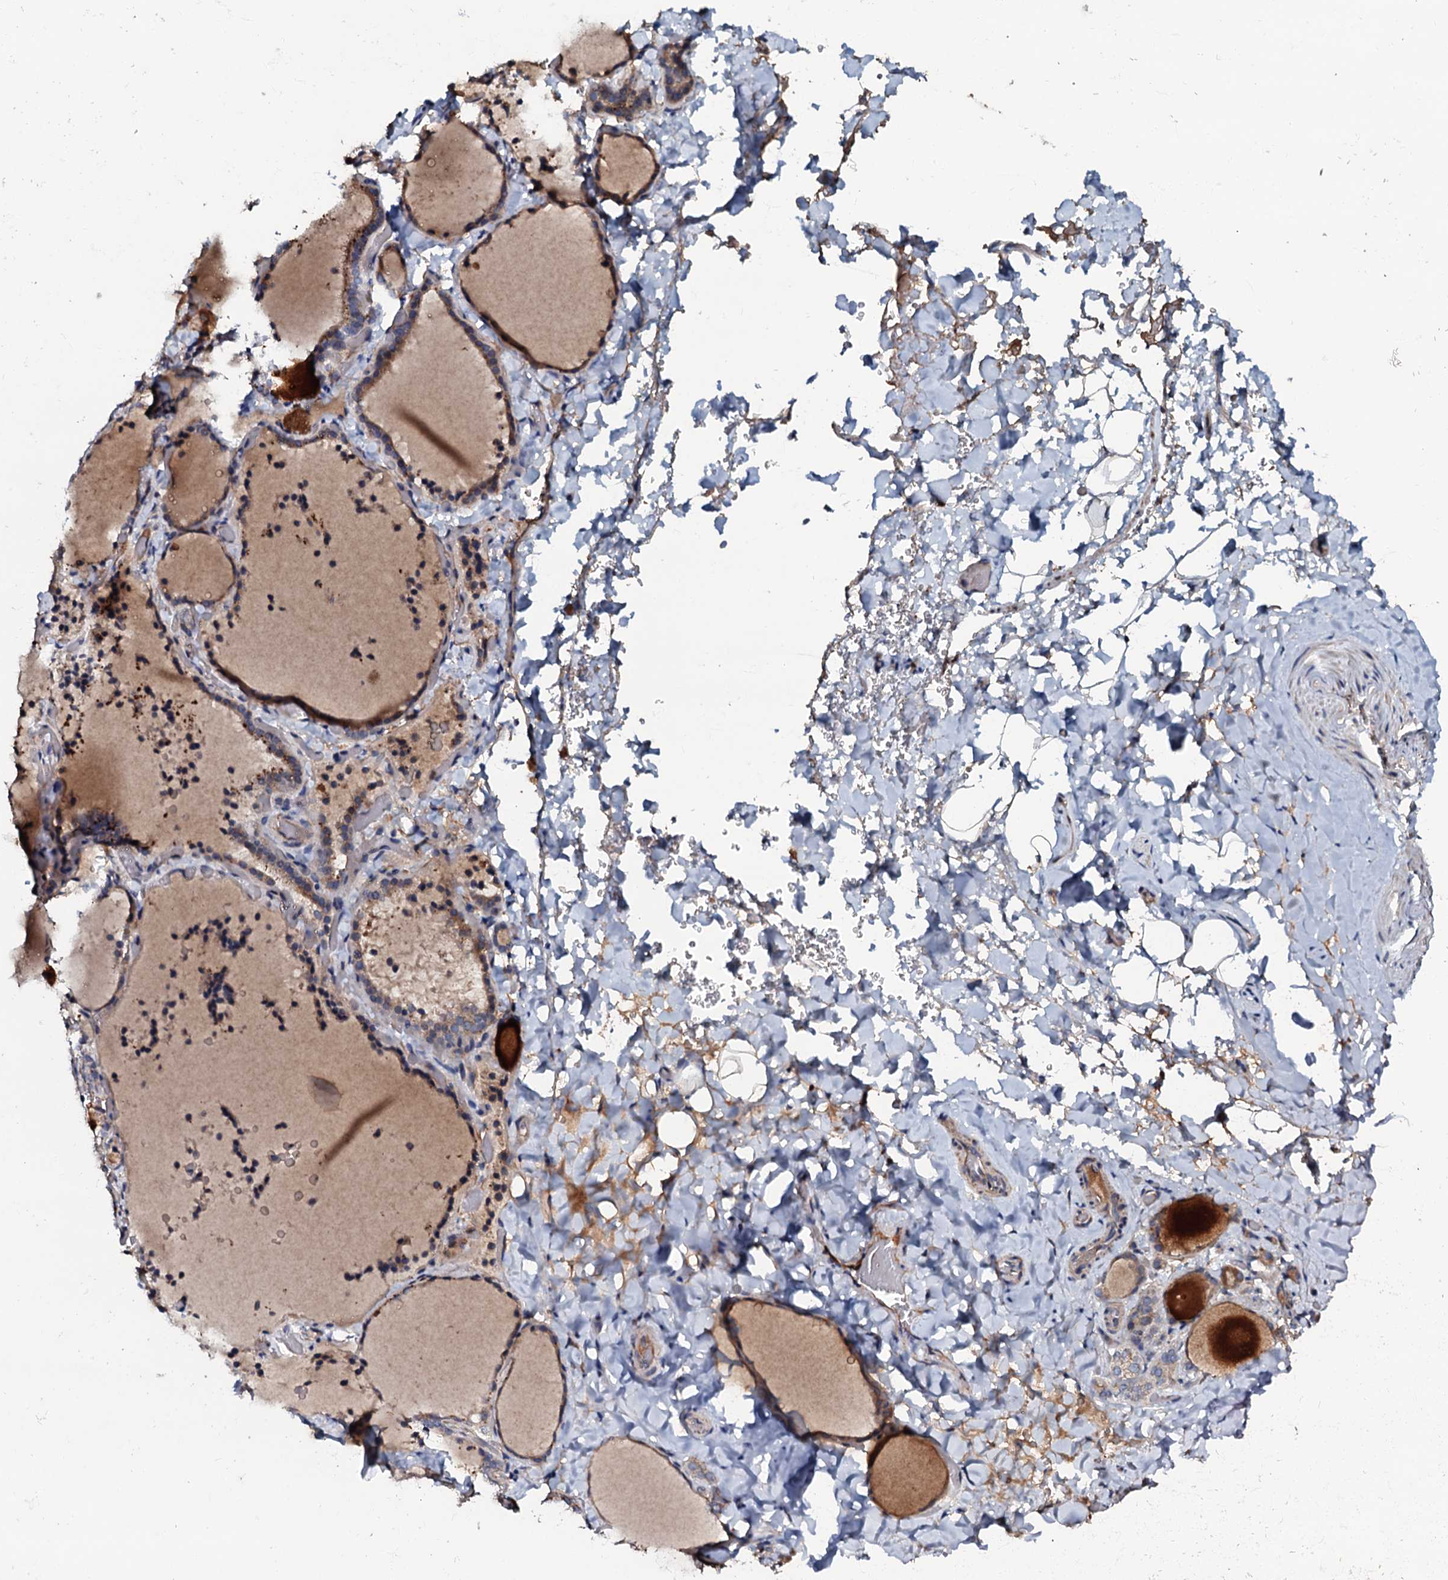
{"staining": {"intensity": "weak", "quantity": ">75%", "location": "cytoplasmic/membranous"}, "tissue": "thyroid gland", "cell_type": "Glandular cells", "image_type": "normal", "snomed": [{"axis": "morphology", "description": "Normal tissue, NOS"}, {"axis": "topography", "description": "Thyroid gland"}], "caption": "Protein staining reveals weak cytoplasmic/membranous expression in approximately >75% of glandular cells in normal thyroid gland.", "gene": "CPNE2", "patient": {"sex": "female", "age": 22}}